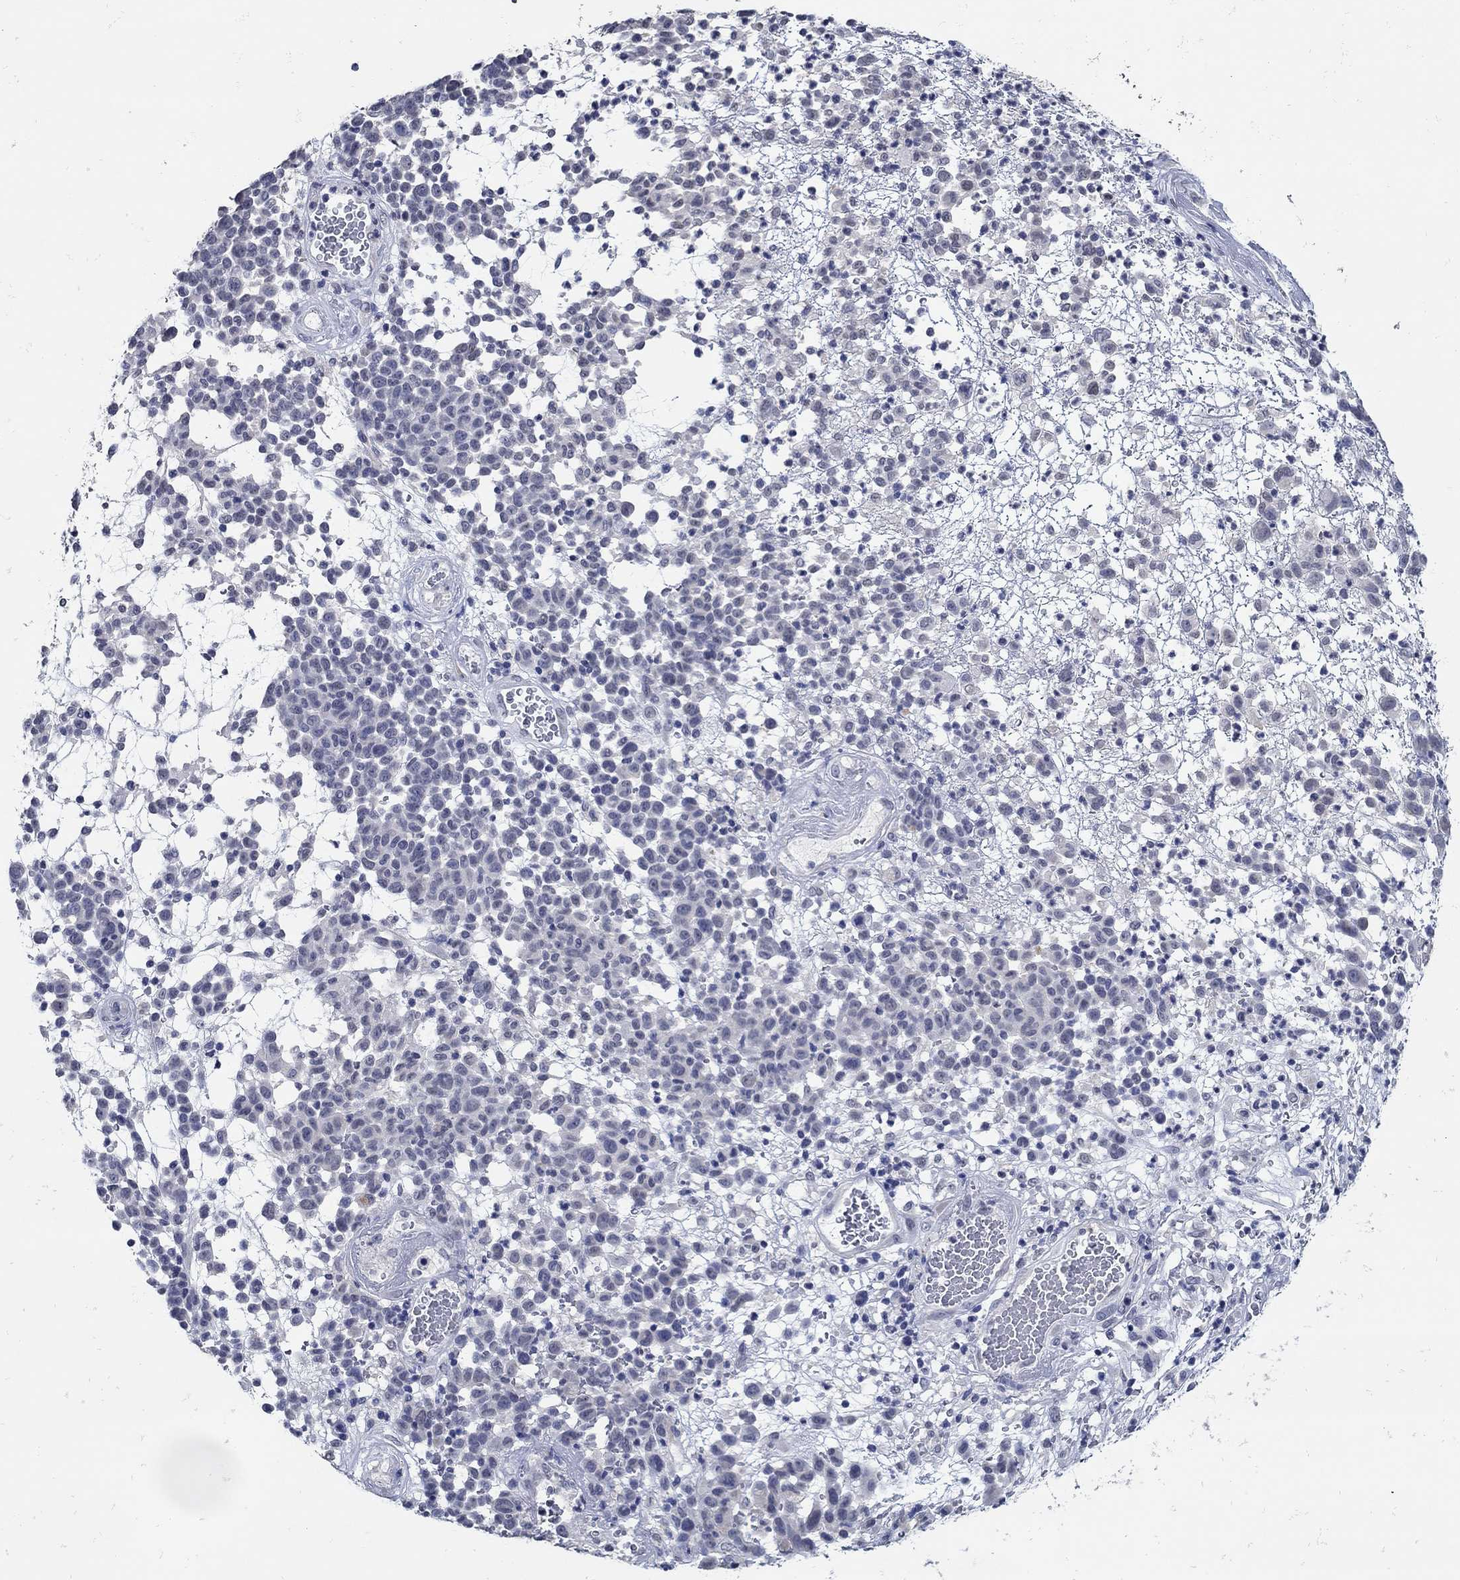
{"staining": {"intensity": "negative", "quantity": "none", "location": "none"}, "tissue": "melanoma", "cell_type": "Tumor cells", "image_type": "cancer", "snomed": [{"axis": "morphology", "description": "Malignant melanoma, NOS"}, {"axis": "topography", "description": "Skin"}], "caption": "Melanoma was stained to show a protein in brown. There is no significant expression in tumor cells.", "gene": "KCNN3", "patient": {"sex": "male", "age": 59}}